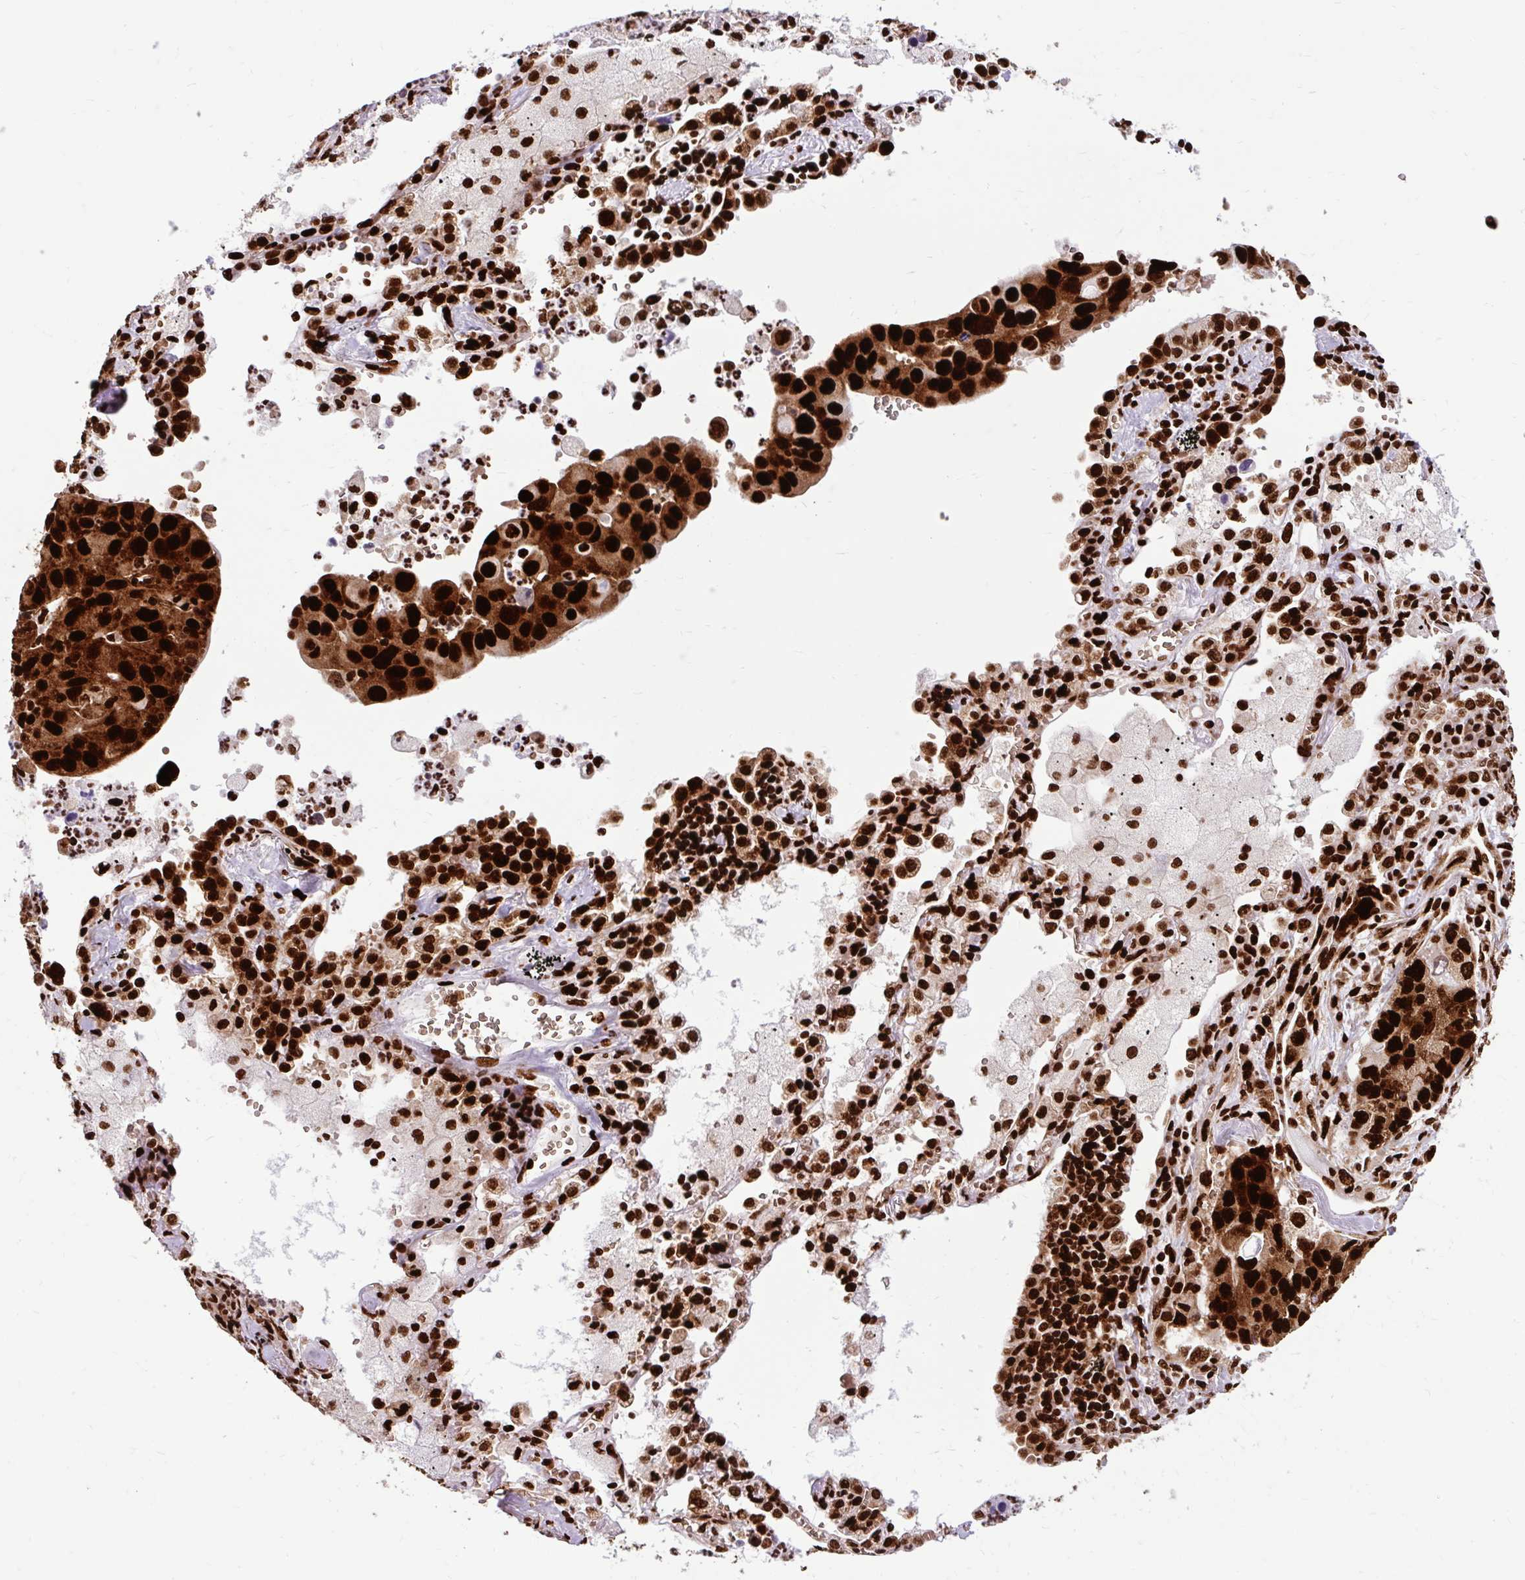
{"staining": {"intensity": "strong", "quantity": ">75%", "location": "nuclear"}, "tissue": "lung cancer", "cell_type": "Tumor cells", "image_type": "cancer", "snomed": [{"axis": "morphology", "description": "Aneuploidy"}, {"axis": "morphology", "description": "Adenocarcinoma, NOS"}, {"axis": "topography", "description": "Lymph node"}, {"axis": "topography", "description": "Lung"}], "caption": "There is high levels of strong nuclear staining in tumor cells of lung adenocarcinoma, as demonstrated by immunohistochemical staining (brown color).", "gene": "FUS", "patient": {"sex": "female", "age": 74}}